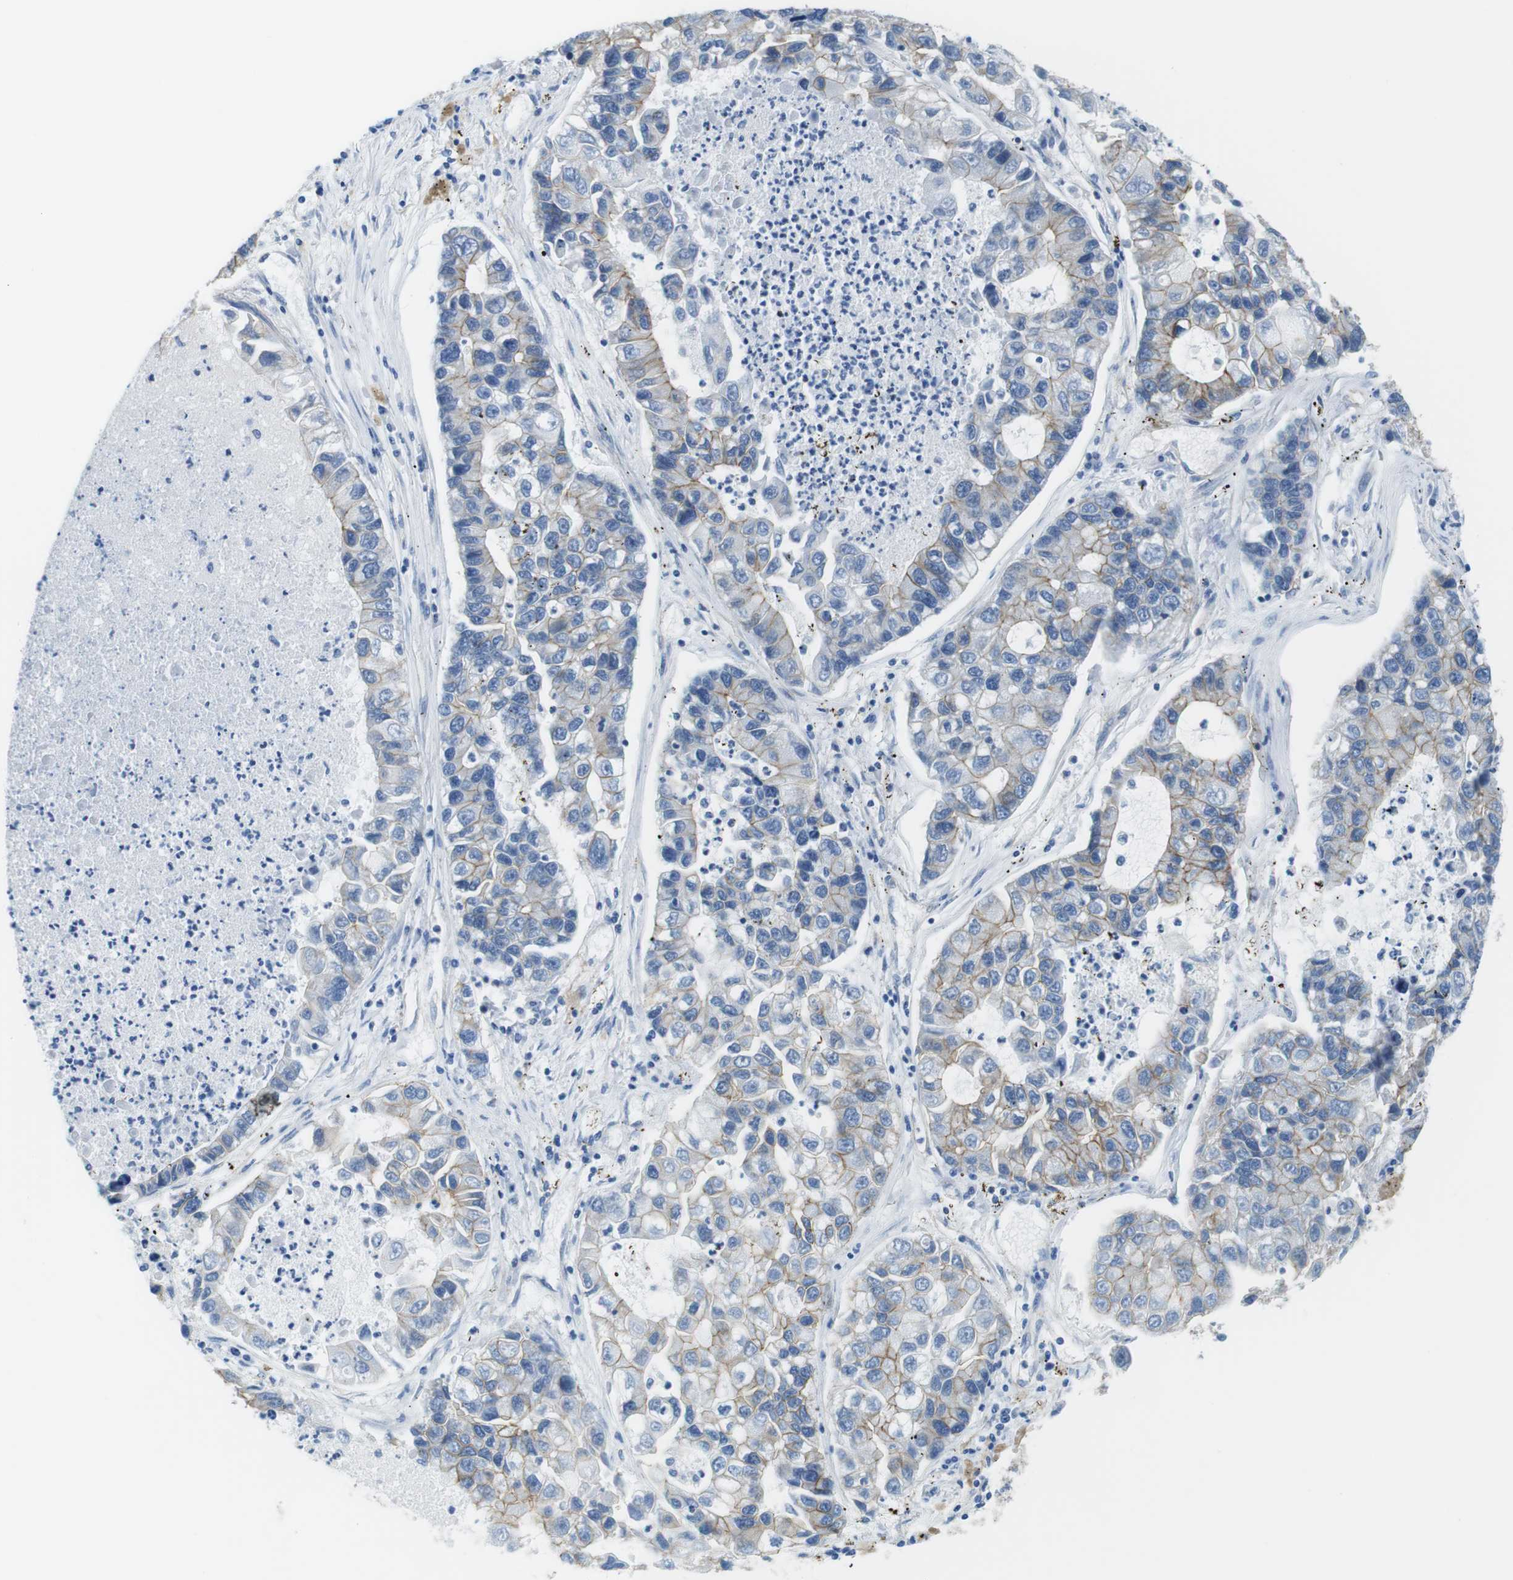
{"staining": {"intensity": "moderate", "quantity": ">75%", "location": "cytoplasmic/membranous"}, "tissue": "lung cancer", "cell_type": "Tumor cells", "image_type": "cancer", "snomed": [{"axis": "morphology", "description": "Adenocarcinoma, NOS"}, {"axis": "topography", "description": "Lung"}], "caption": "Moderate cytoplasmic/membranous expression for a protein is seen in approximately >75% of tumor cells of adenocarcinoma (lung) using immunohistochemistry (IHC).", "gene": "SLC6A6", "patient": {"sex": "female", "age": 51}}